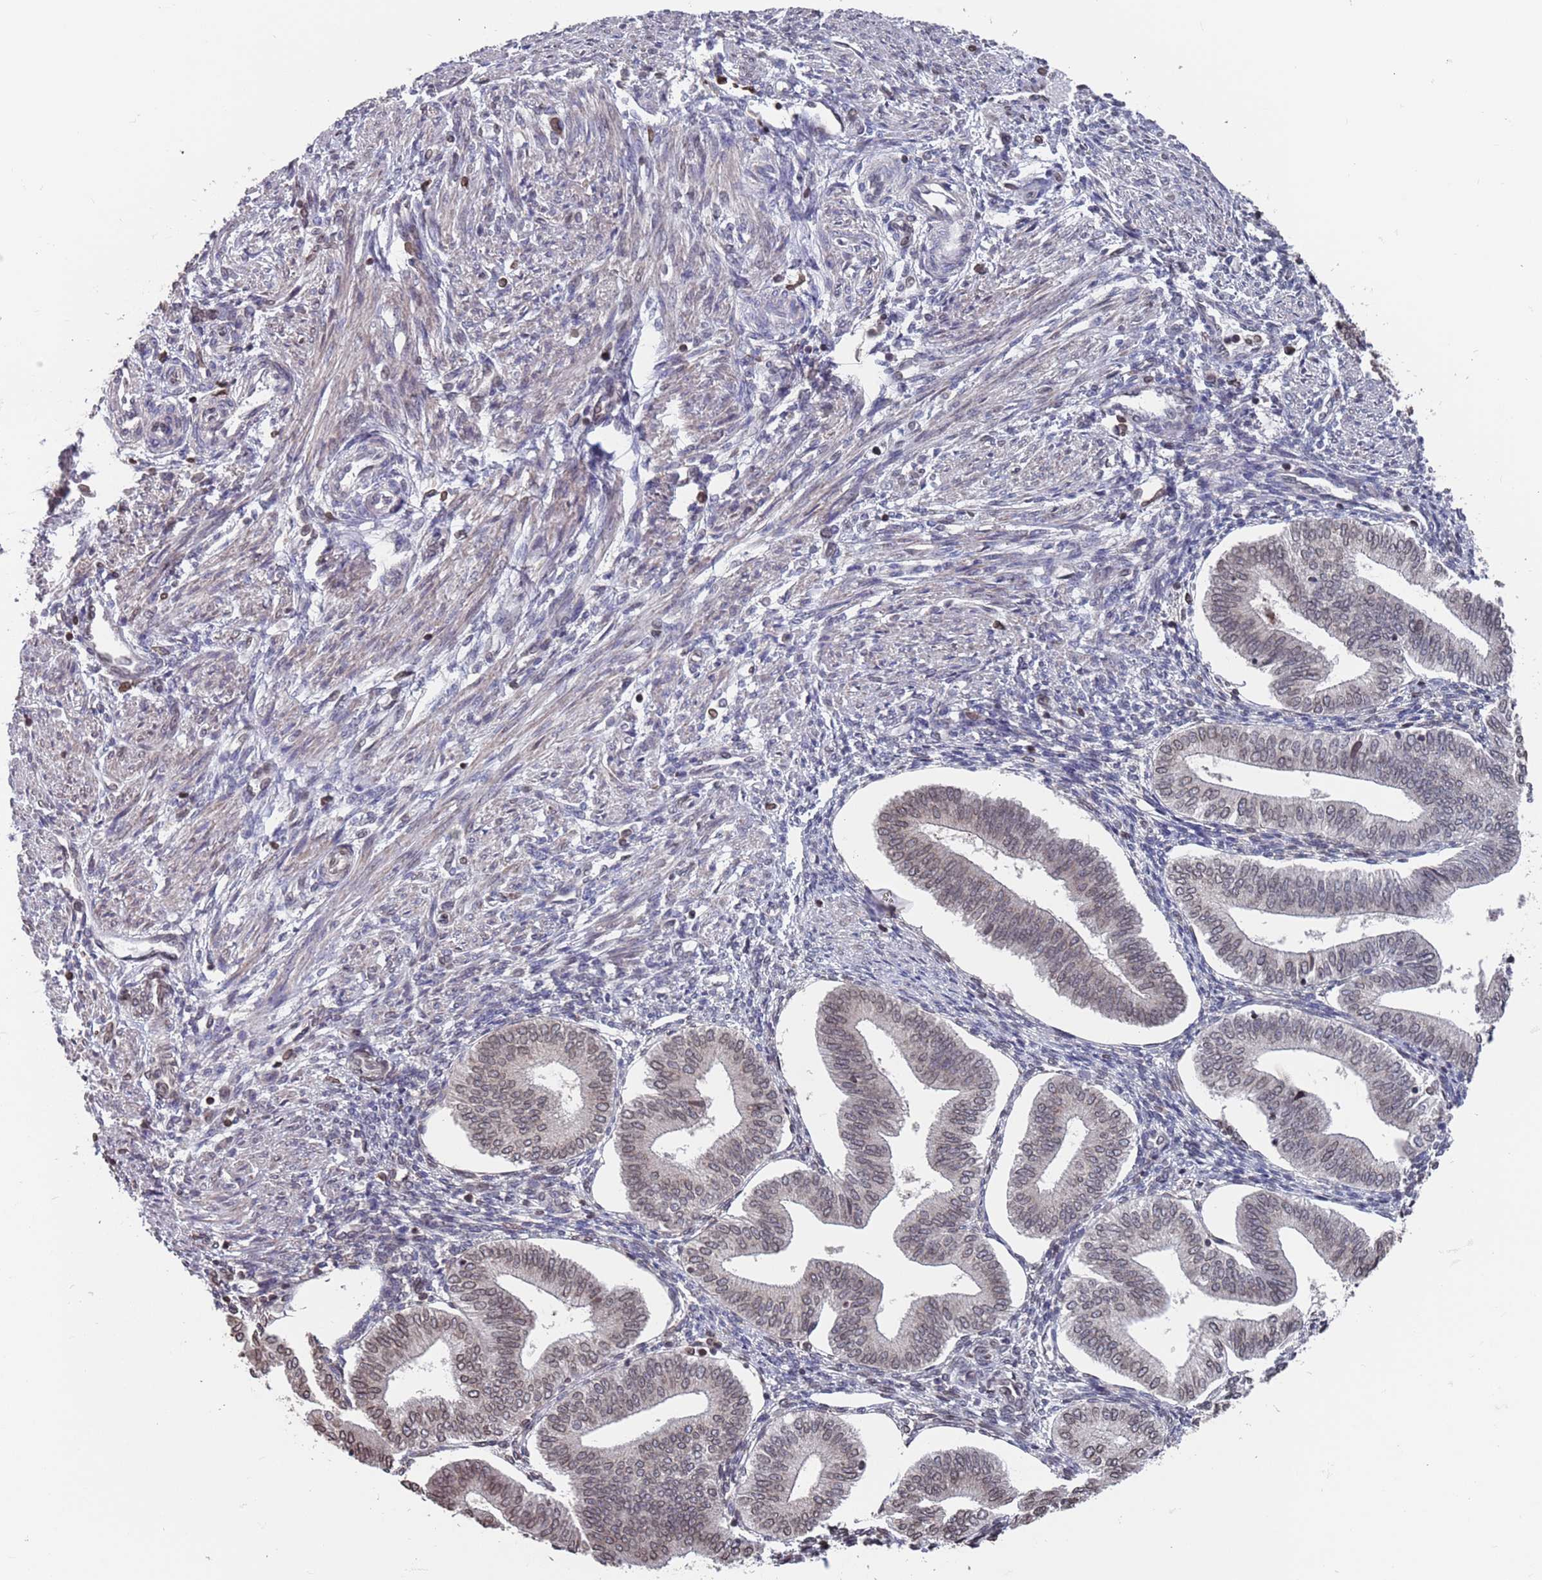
{"staining": {"intensity": "weak", "quantity": "25%-75%", "location": "nuclear"}, "tissue": "endometrium", "cell_type": "Cells in endometrial stroma", "image_type": "normal", "snomed": [{"axis": "morphology", "description": "Normal tissue, NOS"}, {"axis": "topography", "description": "Endometrium"}], "caption": "IHC staining of unremarkable endometrium, which demonstrates low levels of weak nuclear positivity in about 25%-75% of cells in endometrial stroma indicating weak nuclear protein expression. The staining was performed using DAB (3,3'-diaminobenzidine) (brown) for protein detection and nuclei were counterstained in hematoxylin (blue).", "gene": "SDHAF3", "patient": {"sex": "female", "age": 34}}